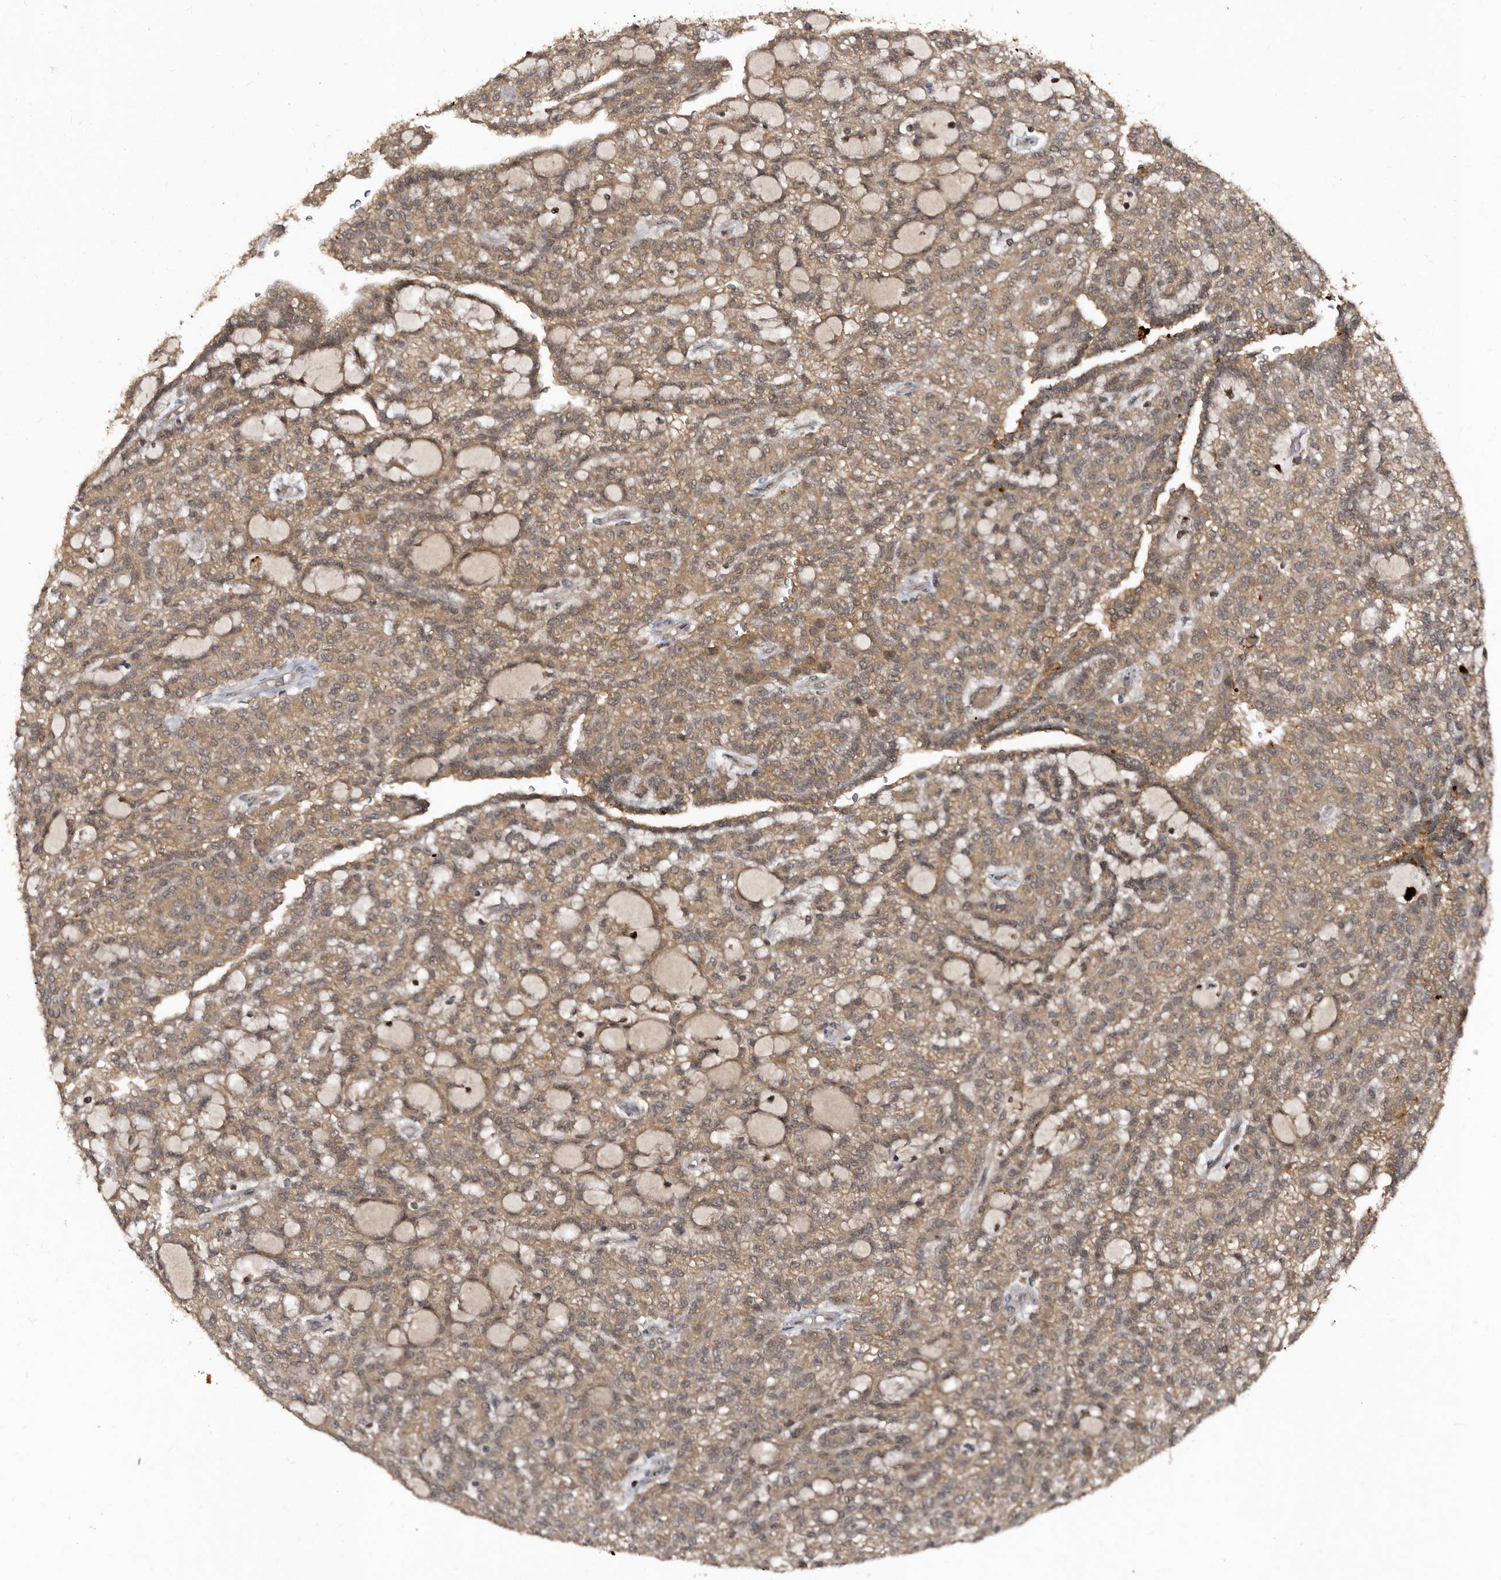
{"staining": {"intensity": "moderate", "quantity": ">75%", "location": "cytoplasmic/membranous"}, "tissue": "renal cancer", "cell_type": "Tumor cells", "image_type": "cancer", "snomed": [{"axis": "morphology", "description": "Adenocarcinoma, NOS"}, {"axis": "topography", "description": "Kidney"}], "caption": "Moderate cytoplasmic/membranous protein staining is present in approximately >75% of tumor cells in renal cancer (adenocarcinoma). The staining is performed using DAB (3,3'-diaminobenzidine) brown chromogen to label protein expression. The nuclei are counter-stained blue using hematoxylin.", "gene": "PMVK", "patient": {"sex": "male", "age": 63}}